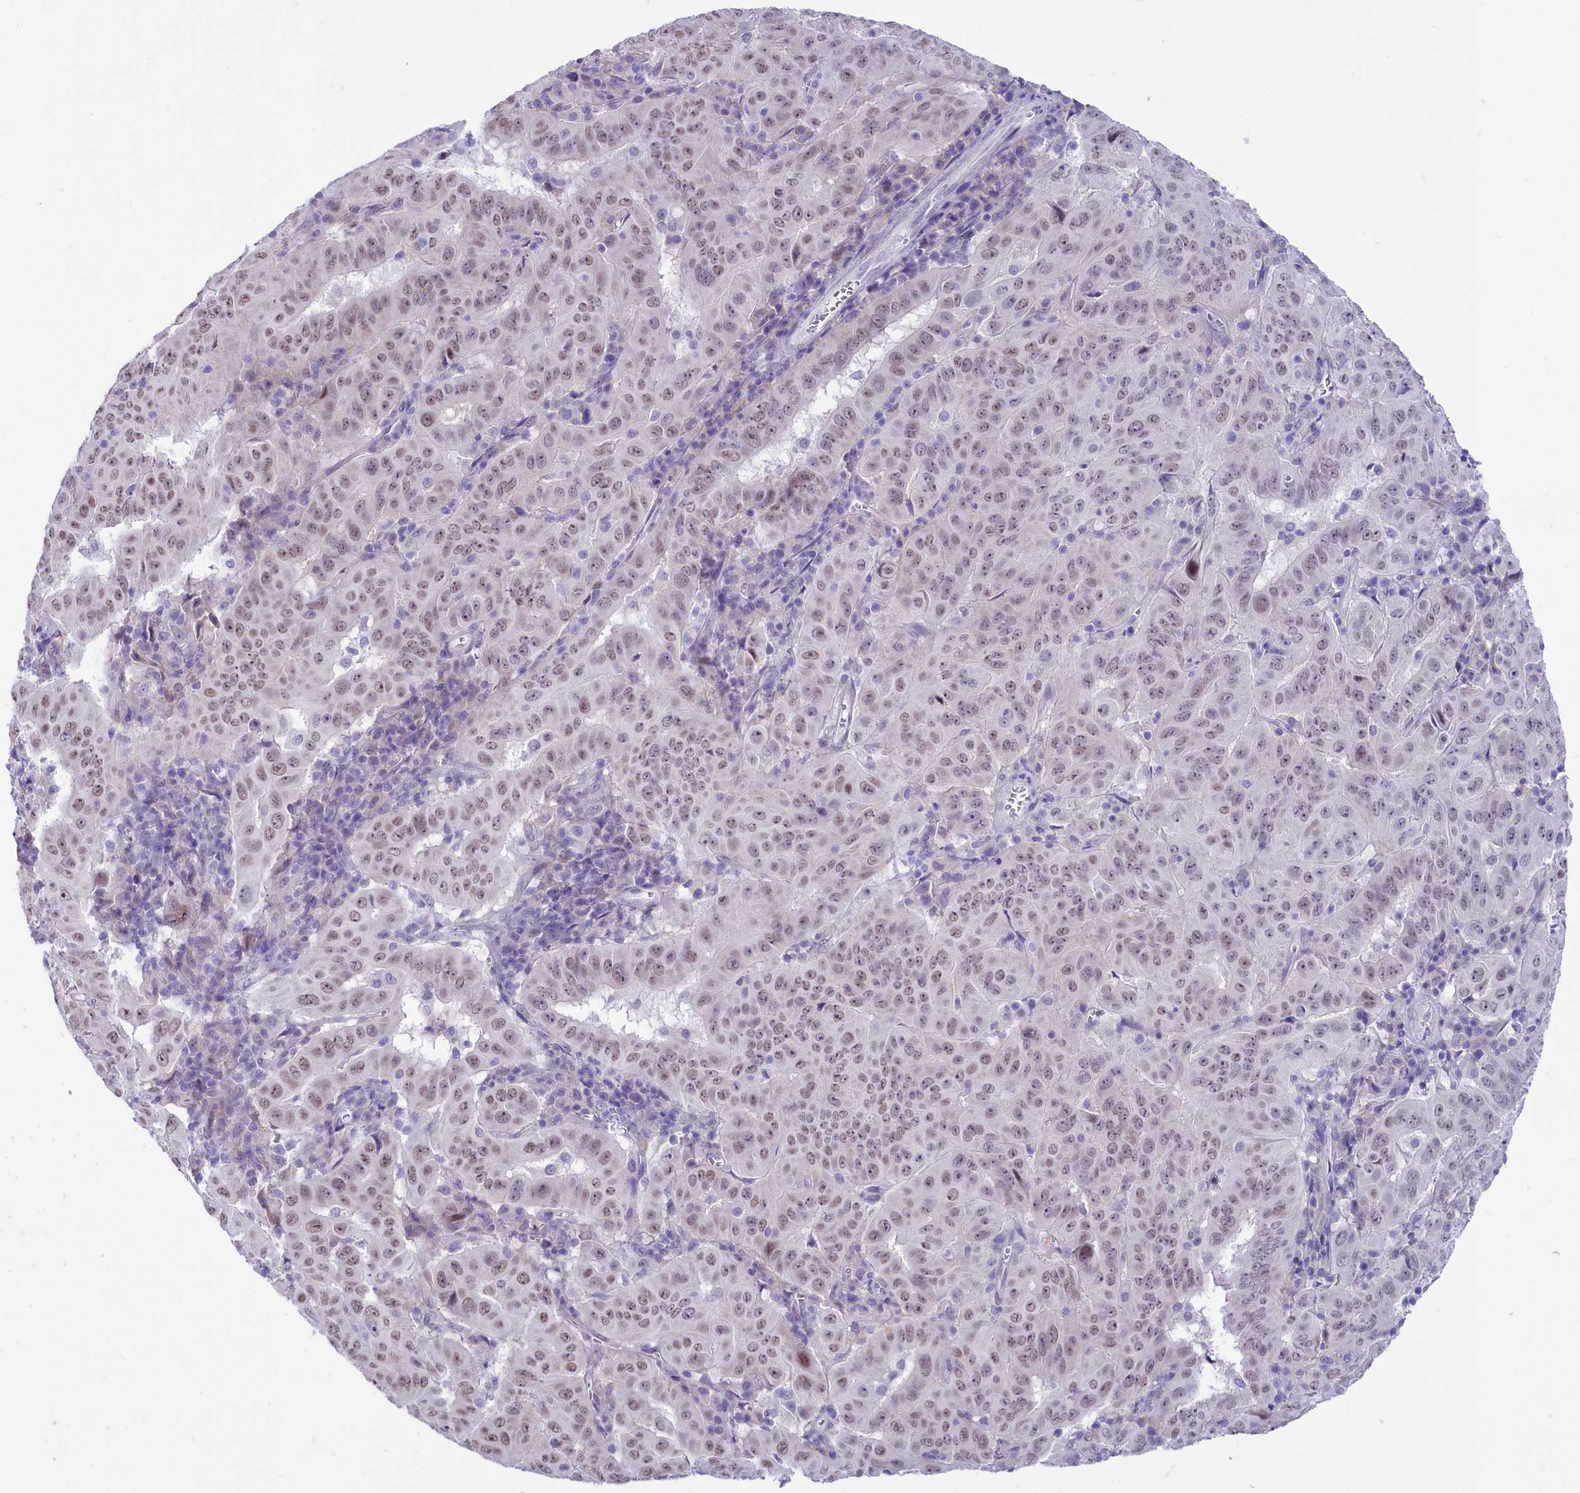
{"staining": {"intensity": "moderate", "quantity": ">75%", "location": "nuclear"}, "tissue": "pancreatic cancer", "cell_type": "Tumor cells", "image_type": "cancer", "snomed": [{"axis": "morphology", "description": "Adenocarcinoma, NOS"}, {"axis": "topography", "description": "Pancreas"}], "caption": "Moderate nuclear staining is identified in approximately >75% of tumor cells in adenocarcinoma (pancreatic). (DAB (3,3'-diaminobenzidine) = brown stain, brightfield microscopy at high magnification).", "gene": "RPS6KB1", "patient": {"sex": "male", "age": 63}}